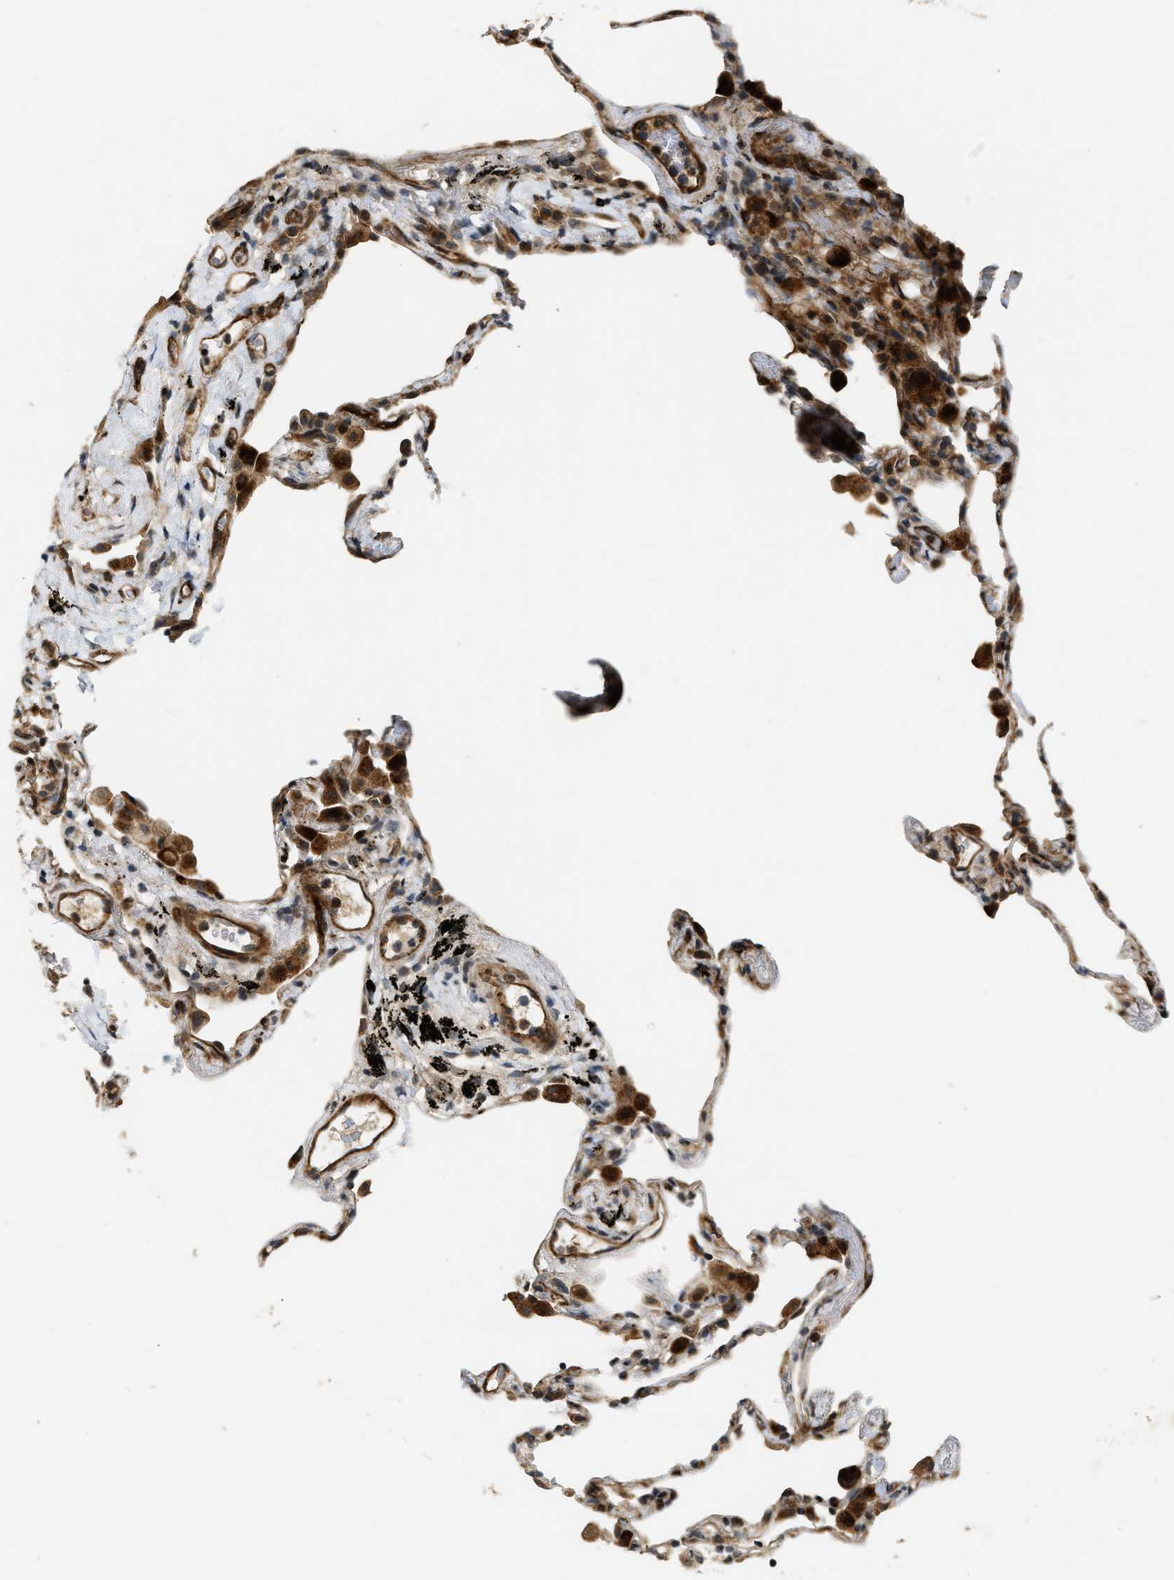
{"staining": {"intensity": "weak", "quantity": "<25%", "location": "cytoplasmic/membranous"}, "tissue": "lung", "cell_type": "Alveolar cells", "image_type": "normal", "snomed": [{"axis": "morphology", "description": "Normal tissue, NOS"}, {"axis": "topography", "description": "Lung"}], "caption": "IHC micrograph of normal lung: lung stained with DAB shows no significant protein expression in alveolar cells. (Stains: DAB (3,3'-diaminobenzidine) immunohistochemistry (IHC) with hematoxylin counter stain, Microscopy: brightfield microscopy at high magnification).", "gene": "DPF2", "patient": {"sex": "male", "age": 59}}